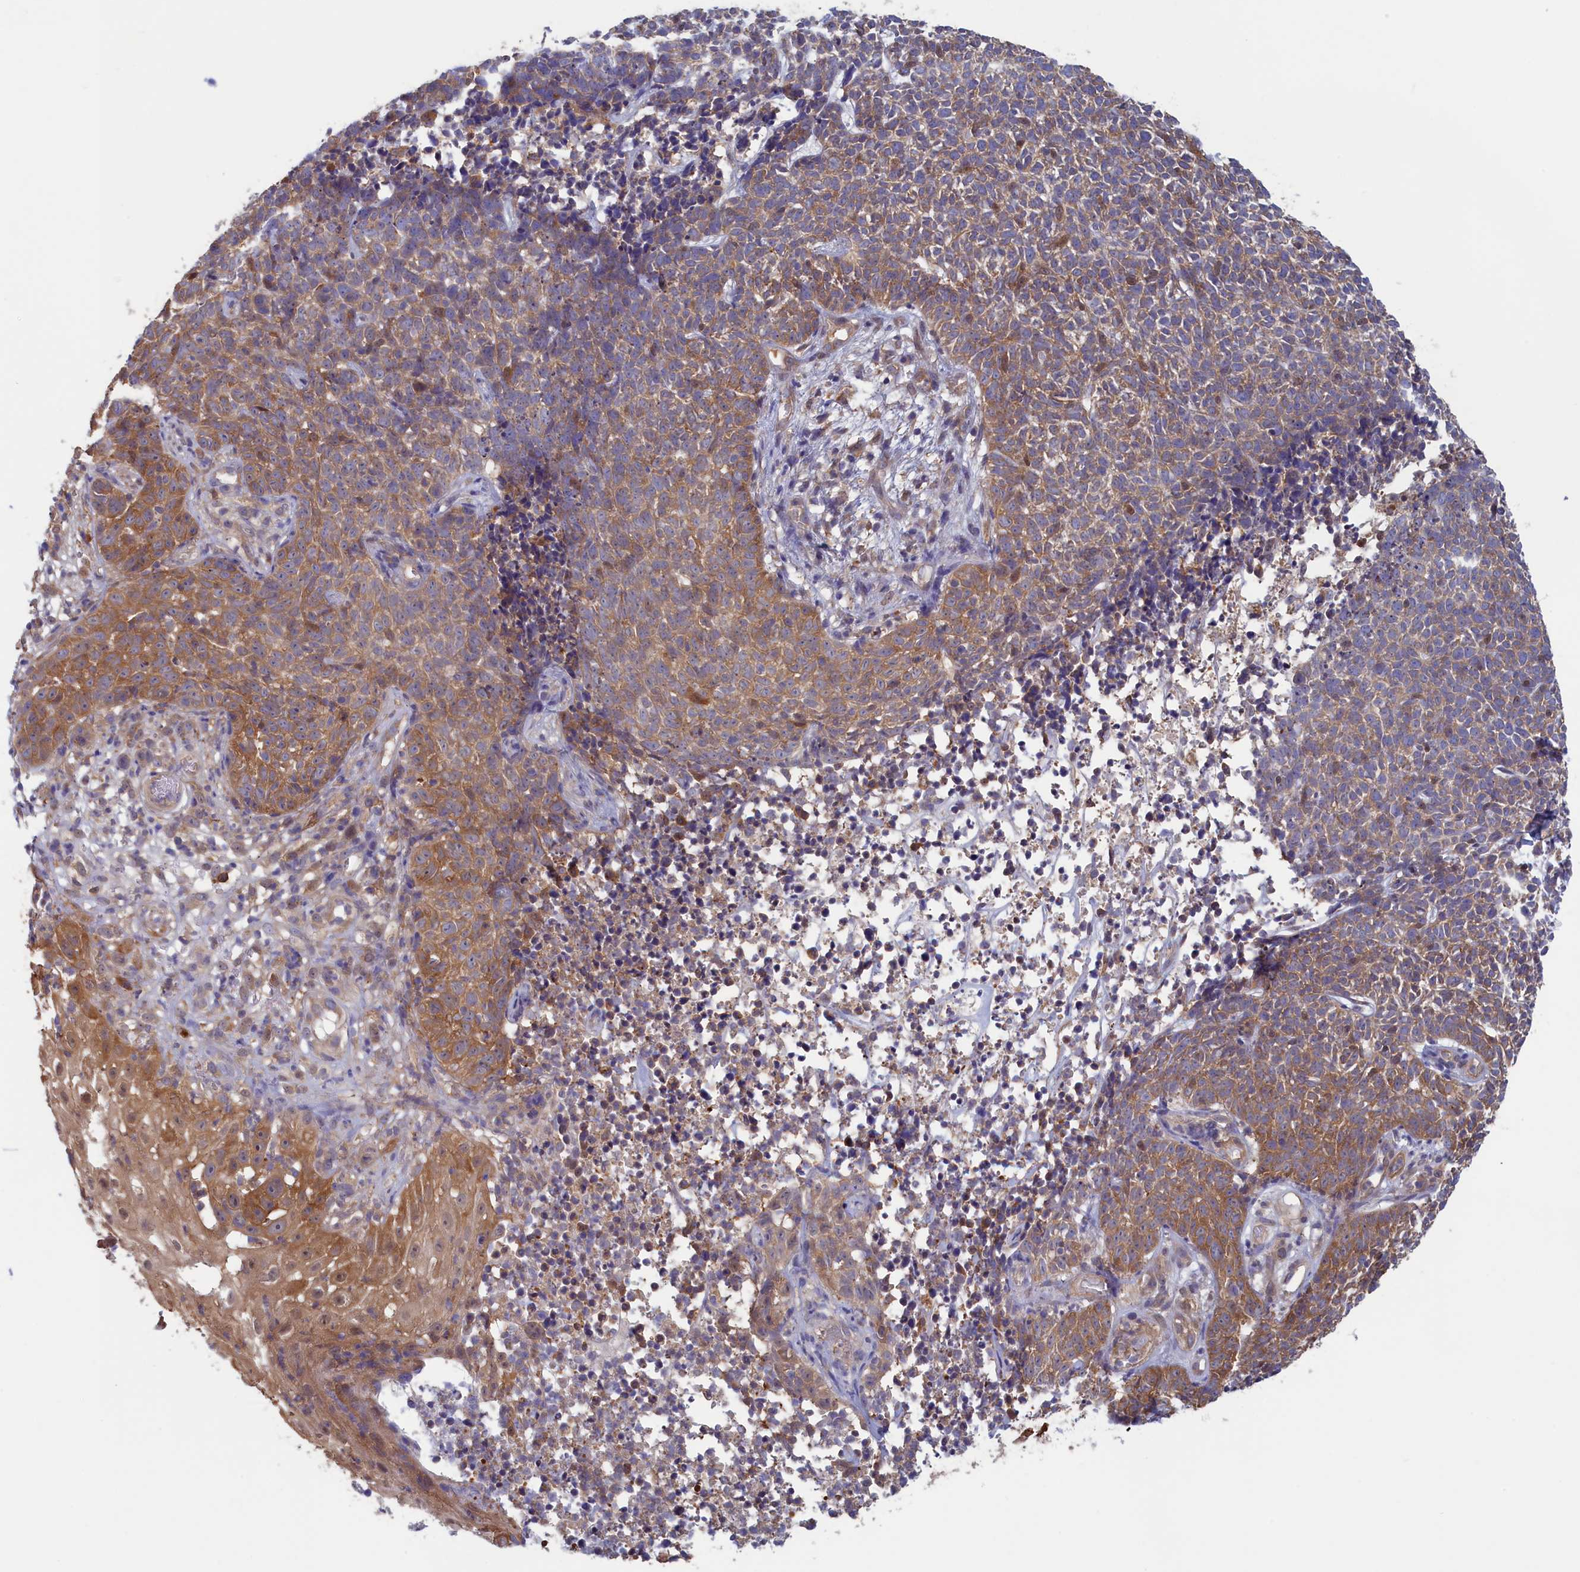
{"staining": {"intensity": "moderate", "quantity": ">75%", "location": "cytoplasmic/membranous"}, "tissue": "skin cancer", "cell_type": "Tumor cells", "image_type": "cancer", "snomed": [{"axis": "morphology", "description": "Basal cell carcinoma"}, {"axis": "topography", "description": "Skin"}], "caption": "Immunohistochemical staining of human basal cell carcinoma (skin) demonstrates moderate cytoplasmic/membranous protein positivity in approximately >75% of tumor cells.", "gene": "SYNDIG1L", "patient": {"sex": "female", "age": 84}}